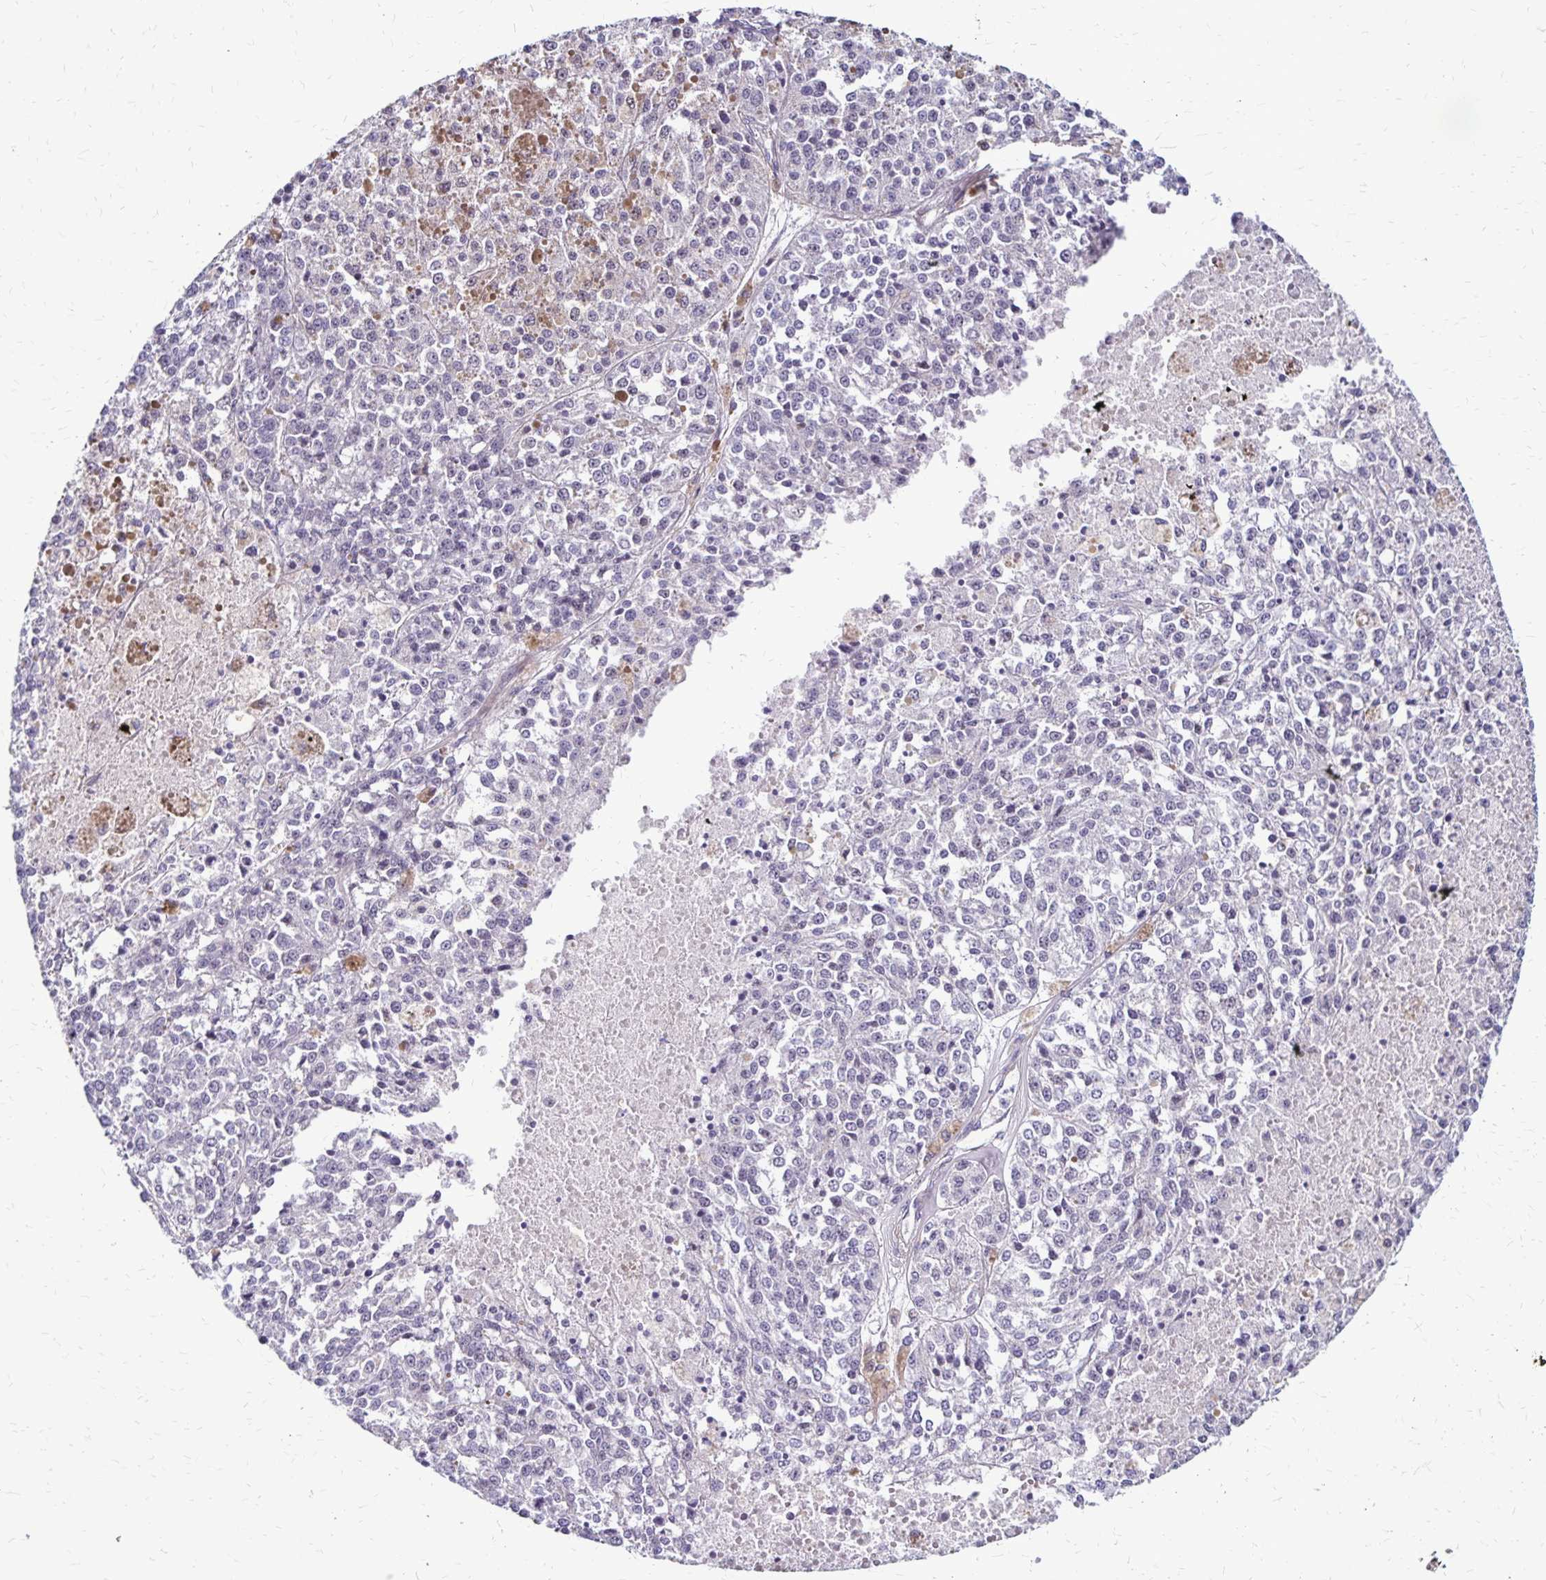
{"staining": {"intensity": "negative", "quantity": "none", "location": "none"}, "tissue": "melanoma", "cell_type": "Tumor cells", "image_type": "cancer", "snomed": [{"axis": "morphology", "description": "Malignant melanoma, Metastatic site"}, {"axis": "topography", "description": "Lymph node"}], "caption": "Immunohistochemical staining of human malignant melanoma (metastatic site) exhibits no significant staining in tumor cells.", "gene": "TNS3", "patient": {"sex": "female", "age": 64}}